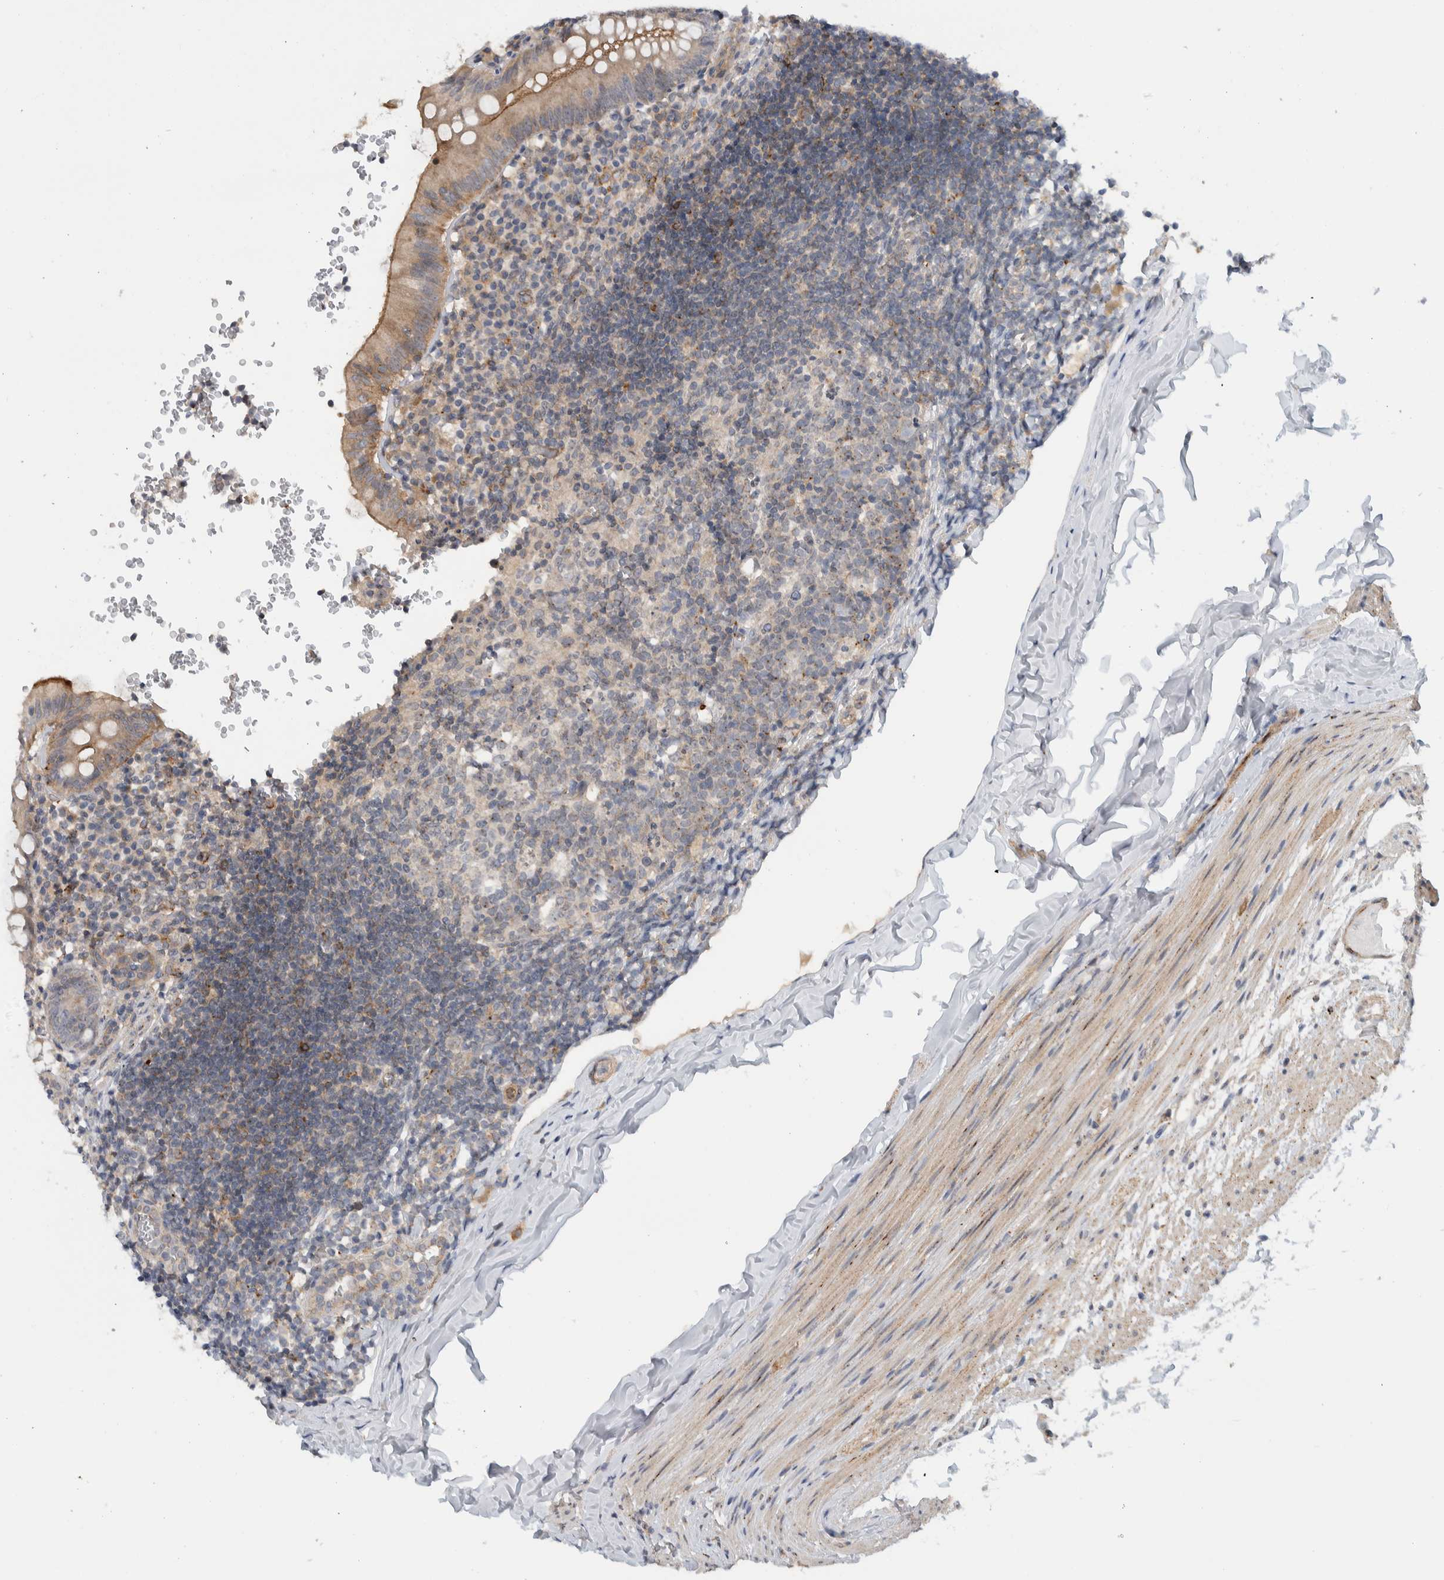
{"staining": {"intensity": "moderate", "quantity": ">75%", "location": "cytoplasmic/membranous"}, "tissue": "appendix", "cell_type": "Glandular cells", "image_type": "normal", "snomed": [{"axis": "morphology", "description": "Normal tissue, NOS"}, {"axis": "topography", "description": "Appendix"}], "caption": "Protein staining of unremarkable appendix reveals moderate cytoplasmic/membranous staining in about >75% of glandular cells.", "gene": "MPRIP", "patient": {"sex": "male", "age": 8}}